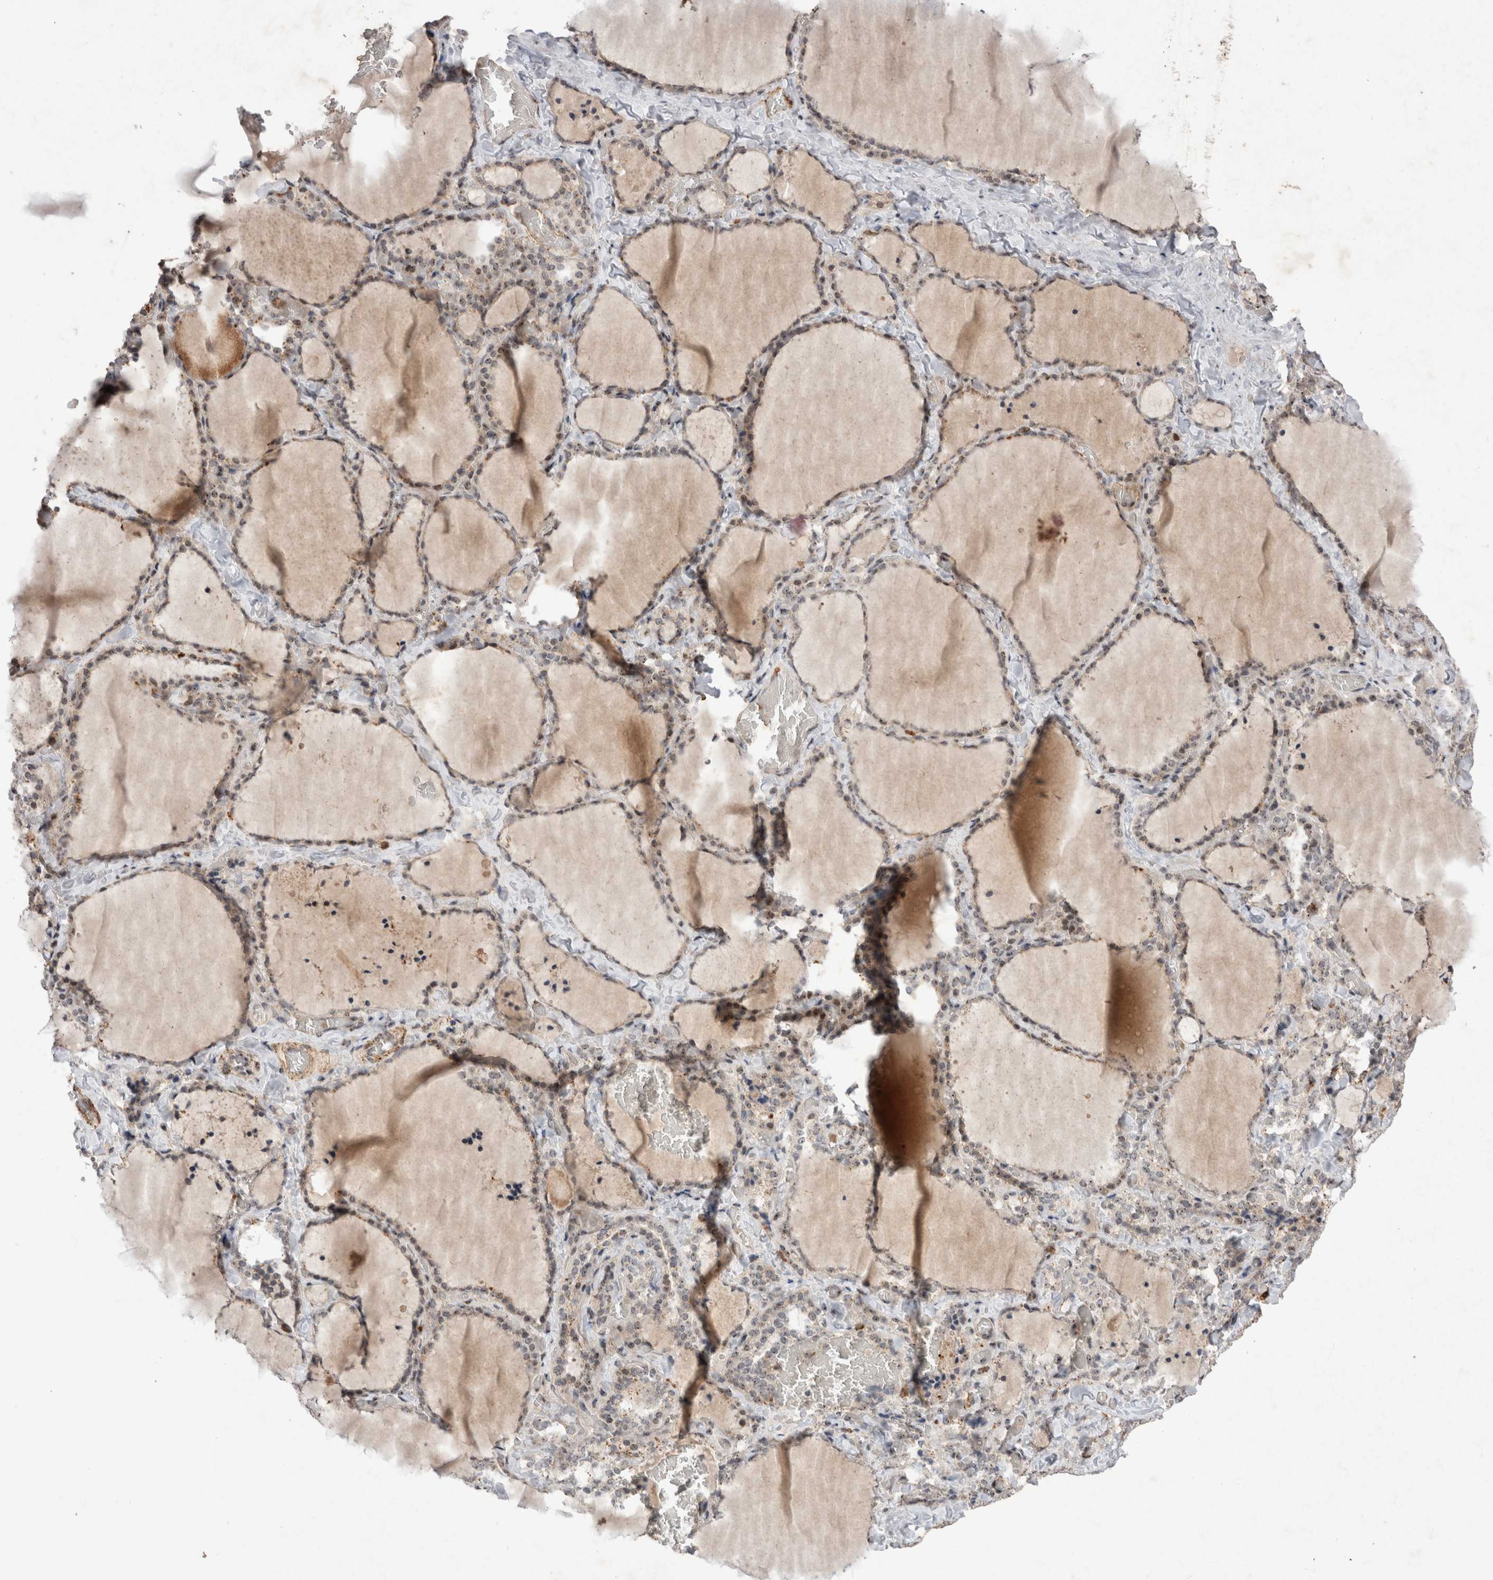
{"staining": {"intensity": "weak", "quantity": "25%-75%", "location": "cytoplasmic/membranous,nuclear"}, "tissue": "thyroid gland", "cell_type": "Glandular cells", "image_type": "normal", "snomed": [{"axis": "morphology", "description": "Normal tissue, NOS"}, {"axis": "topography", "description": "Thyroid gland"}], "caption": "IHC image of benign thyroid gland stained for a protein (brown), which displays low levels of weak cytoplasmic/membranous,nuclear staining in about 25%-75% of glandular cells.", "gene": "STK11", "patient": {"sex": "female", "age": 22}}